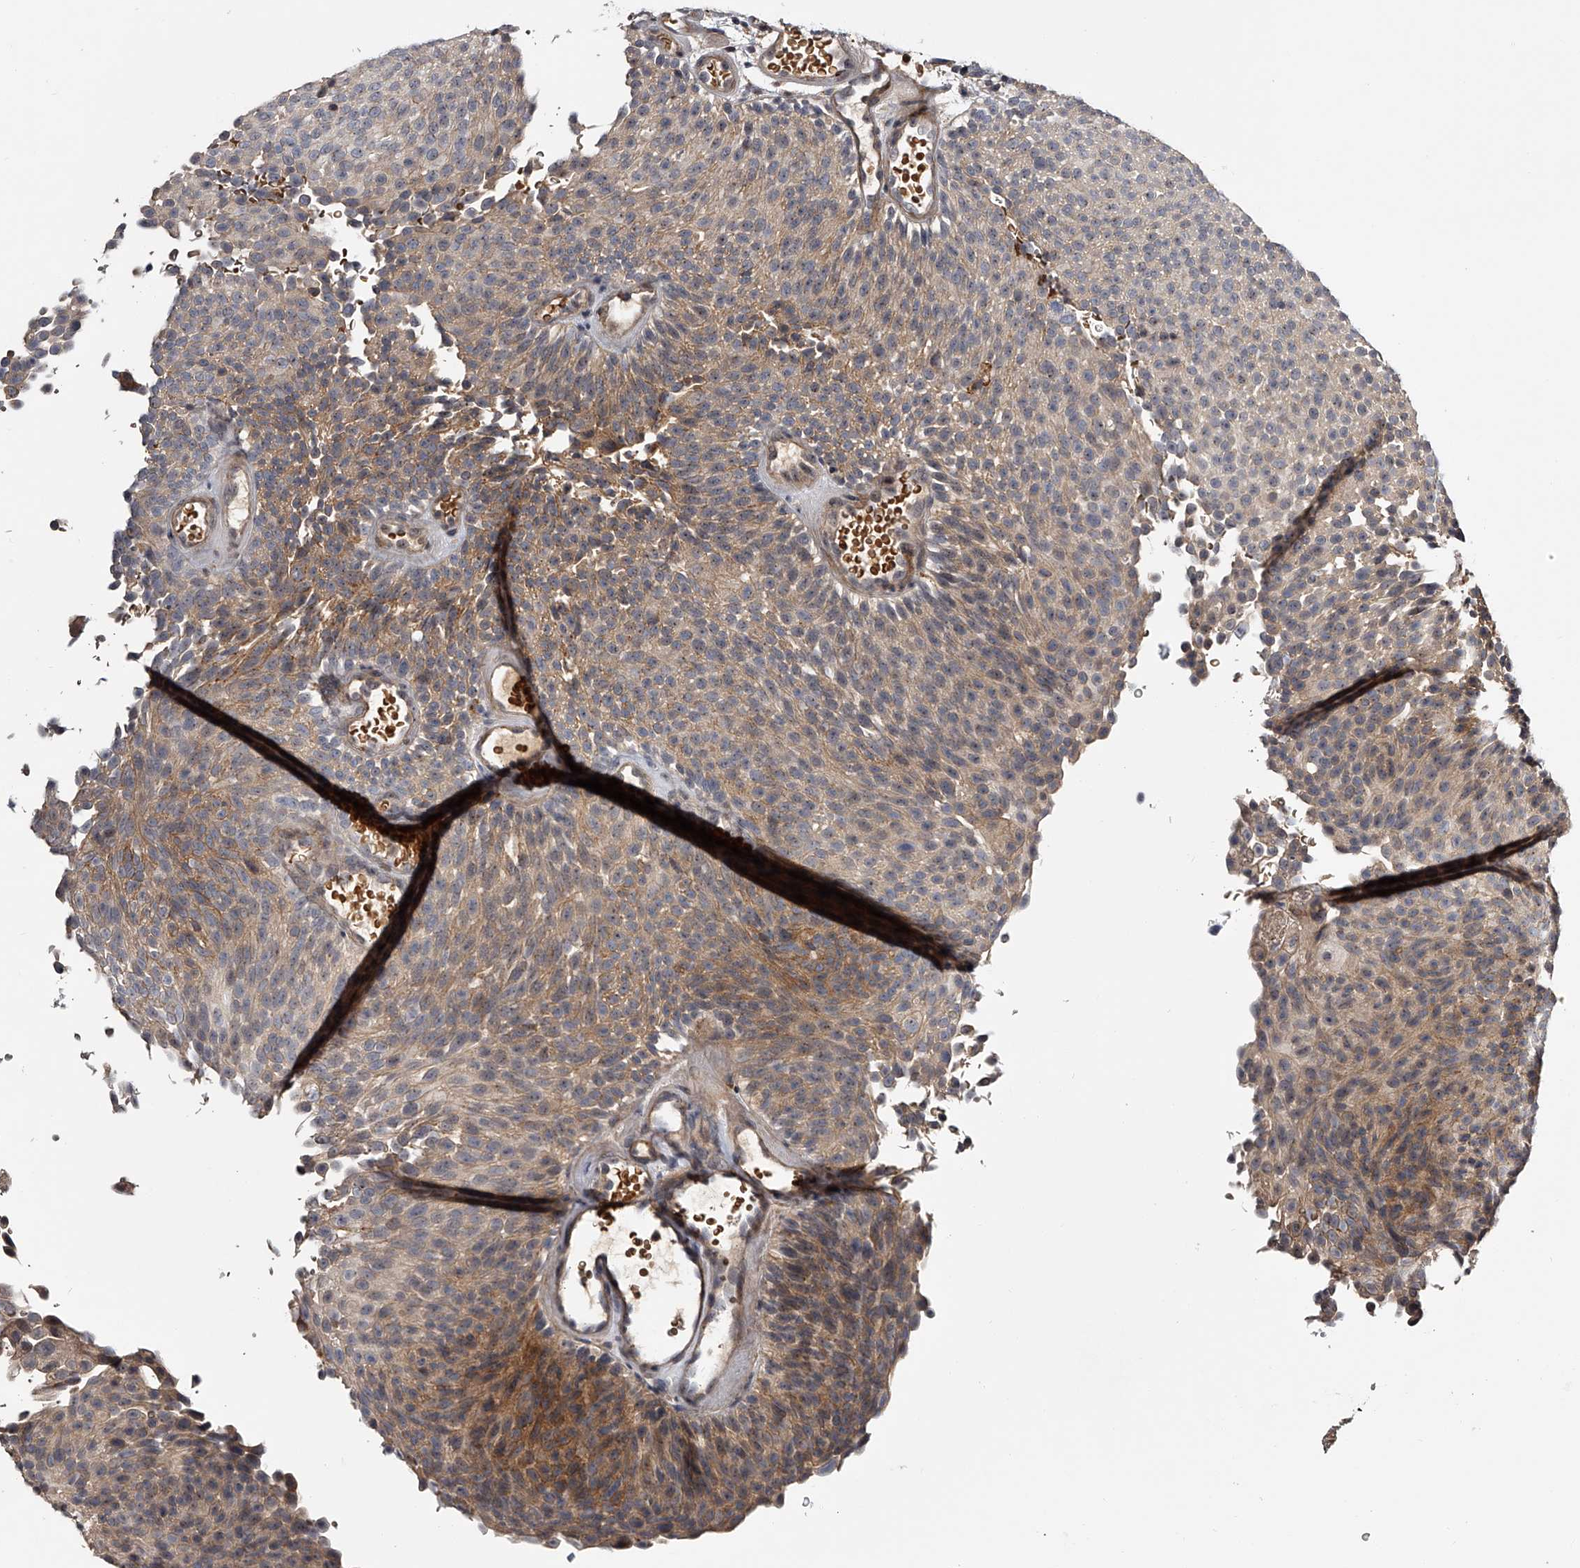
{"staining": {"intensity": "moderate", "quantity": "25%-75%", "location": "cytoplasmic/membranous,nuclear"}, "tissue": "urothelial cancer", "cell_type": "Tumor cells", "image_type": "cancer", "snomed": [{"axis": "morphology", "description": "Urothelial carcinoma, Low grade"}, {"axis": "topography", "description": "Urinary bladder"}], "caption": "Urothelial cancer stained for a protein exhibits moderate cytoplasmic/membranous and nuclear positivity in tumor cells.", "gene": "MDN1", "patient": {"sex": "male", "age": 78}}